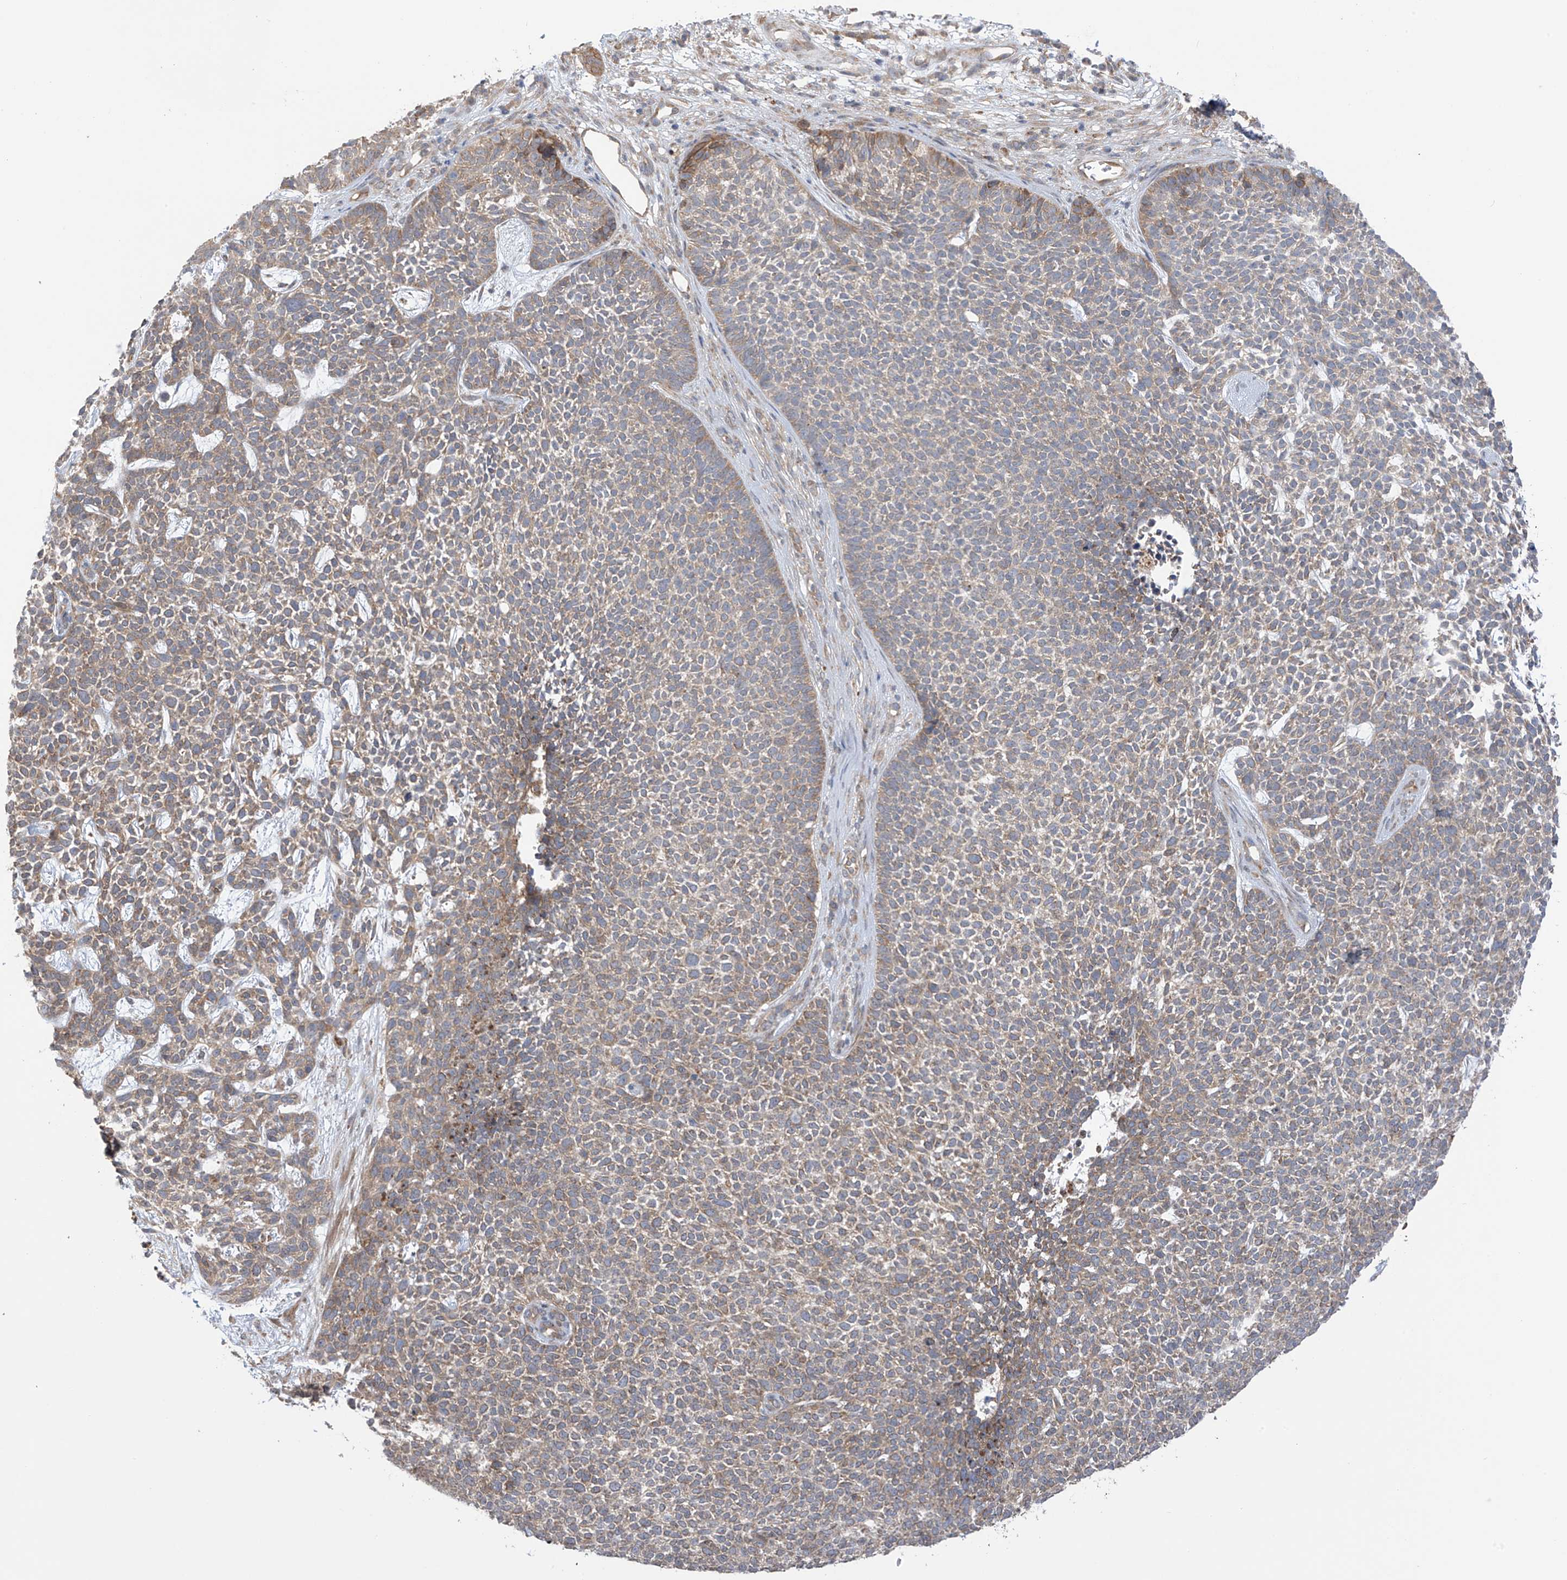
{"staining": {"intensity": "weak", "quantity": "<25%", "location": "cytoplasmic/membranous"}, "tissue": "skin cancer", "cell_type": "Tumor cells", "image_type": "cancer", "snomed": [{"axis": "morphology", "description": "Basal cell carcinoma"}, {"axis": "topography", "description": "Skin"}], "caption": "Micrograph shows no protein expression in tumor cells of skin basal cell carcinoma tissue.", "gene": "KIAA1522", "patient": {"sex": "female", "age": 84}}